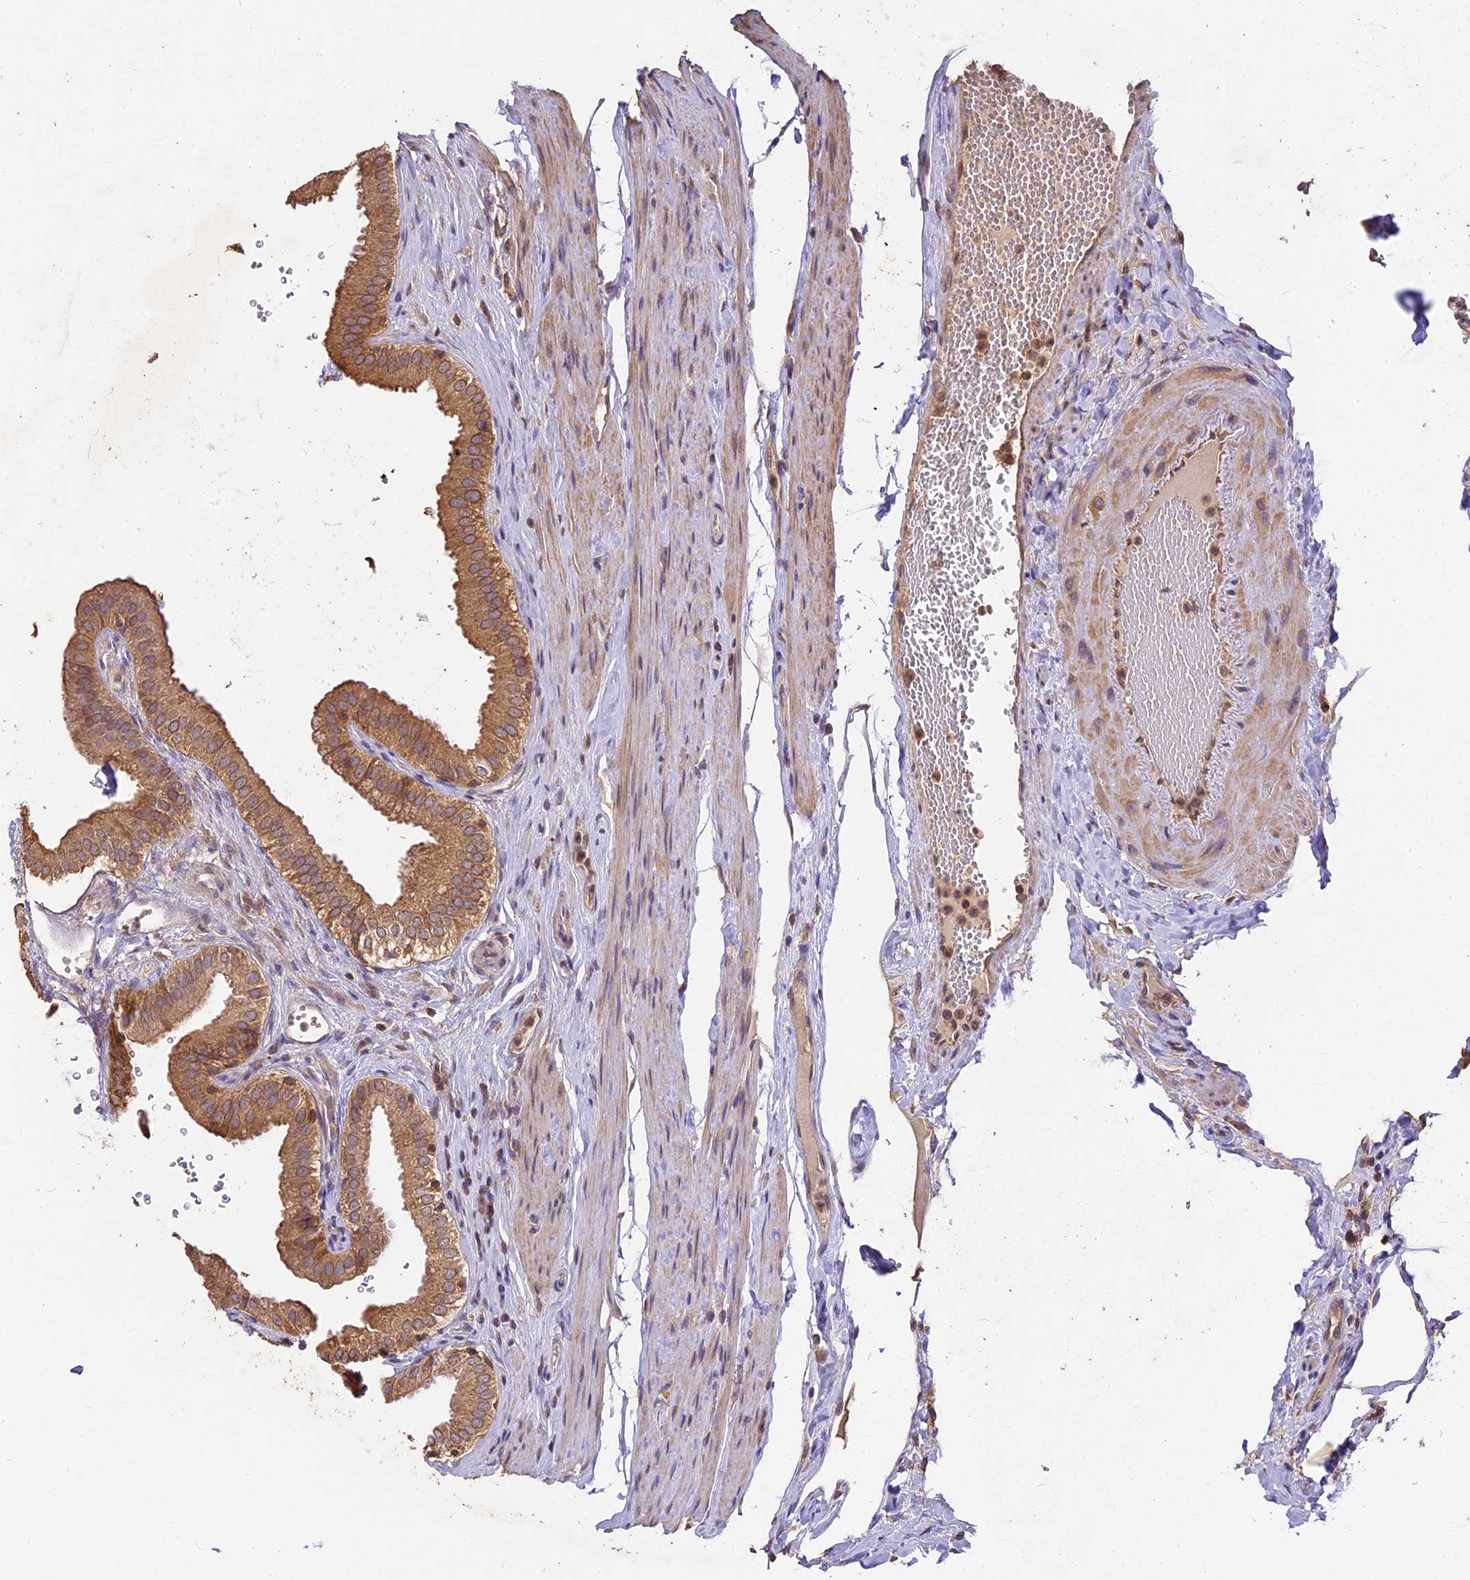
{"staining": {"intensity": "moderate", "quantity": ">75%", "location": "cytoplasmic/membranous"}, "tissue": "gallbladder", "cell_type": "Glandular cells", "image_type": "normal", "snomed": [{"axis": "morphology", "description": "Normal tissue, NOS"}, {"axis": "topography", "description": "Gallbladder"}], "caption": "The photomicrograph shows a brown stain indicating the presence of a protein in the cytoplasmic/membranous of glandular cells in gallbladder. (DAB (3,3'-diaminobenzidine) = brown stain, brightfield microscopy at high magnification).", "gene": "BRAP", "patient": {"sex": "female", "age": 61}}